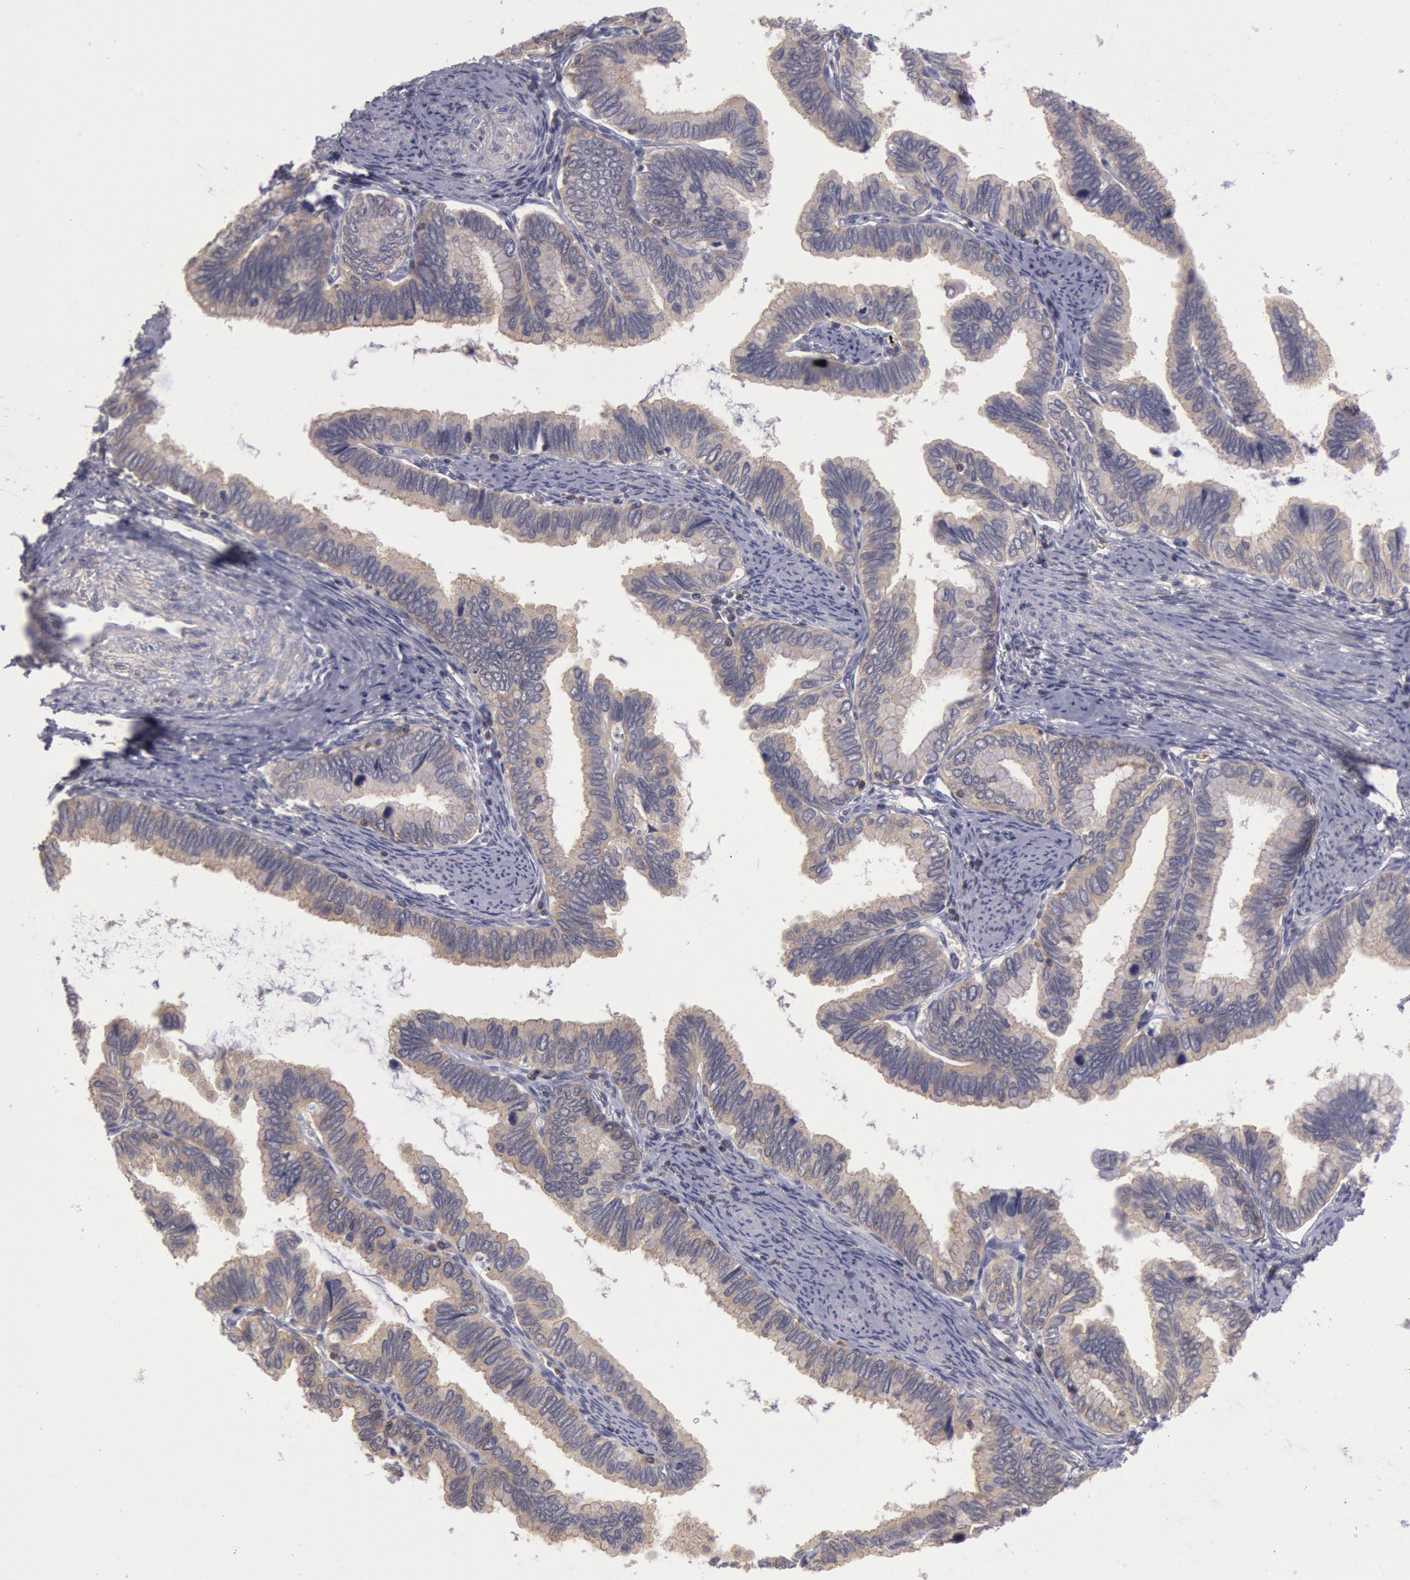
{"staining": {"intensity": "weak", "quantity": ">75%", "location": "cytoplasmic/membranous"}, "tissue": "cervical cancer", "cell_type": "Tumor cells", "image_type": "cancer", "snomed": [{"axis": "morphology", "description": "Adenocarcinoma, NOS"}, {"axis": "topography", "description": "Cervix"}], "caption": "Immunohistochemical staining of human cervical adenocarcinoma shows low levels of weak cytoplasmic/membranous protein expression in about >75% of tumor cells.", "gene": "NMT2", "patient": {"sex": "female", "age": 49}}